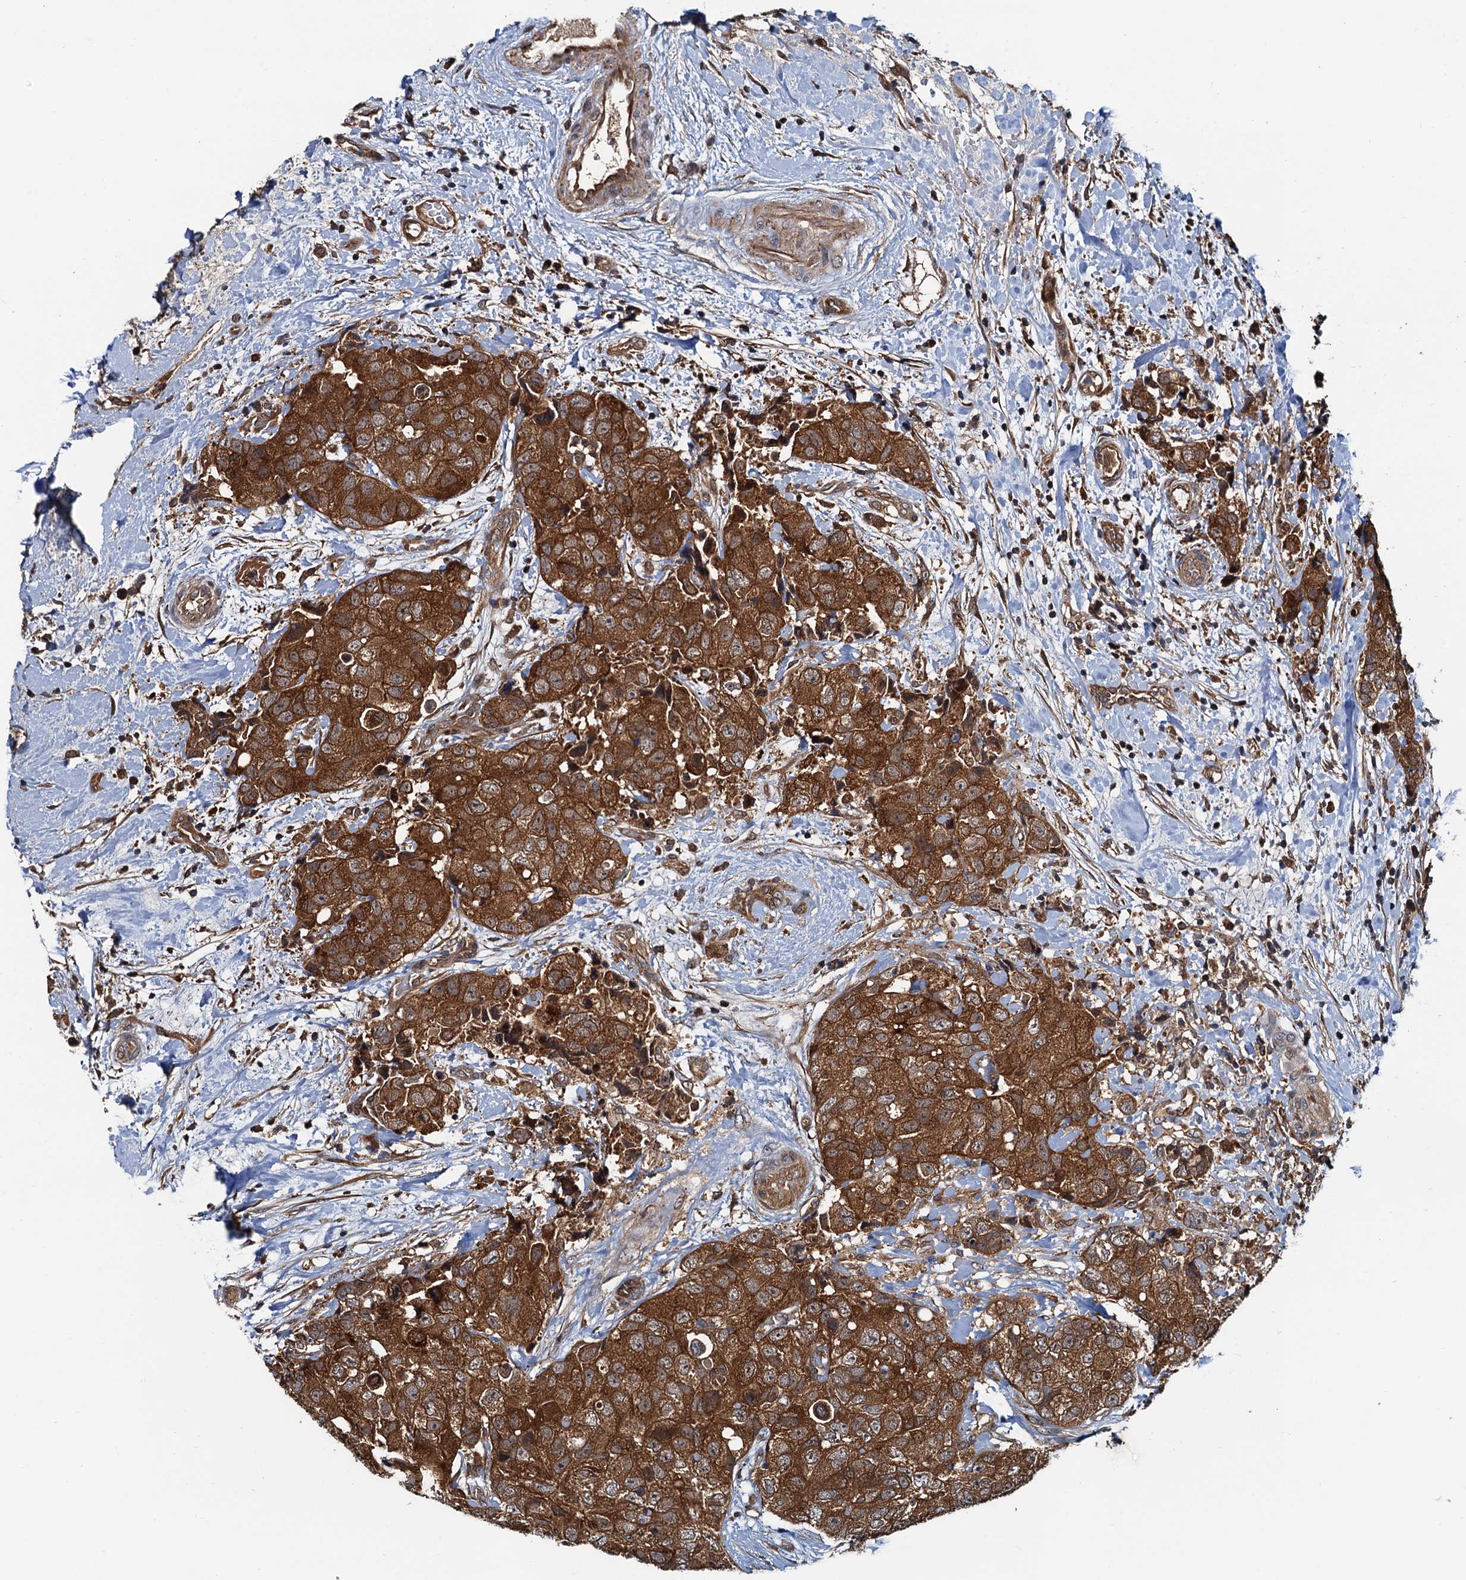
{"staining": {"intensity": "strong", "quantity": ">75%", "location": "cytoplasmic/membranous"}, "tissue": "breast cancer", "cell_type": "Tumor cells", "image_type": "cancer", "snomed": [{"axis": "morphology", "description": "Duct carcinoma"}, {"axis": "topography", "description": "Breast"}], "caption": "This is an image of immunohistochemistry staining of breast invasive ductal carcinoma, which shows strong expression in the cytoplasmic/membranous of tumor cells.", "gene": "AAGAB", "patient": {"sex": "female", "age": 62}}